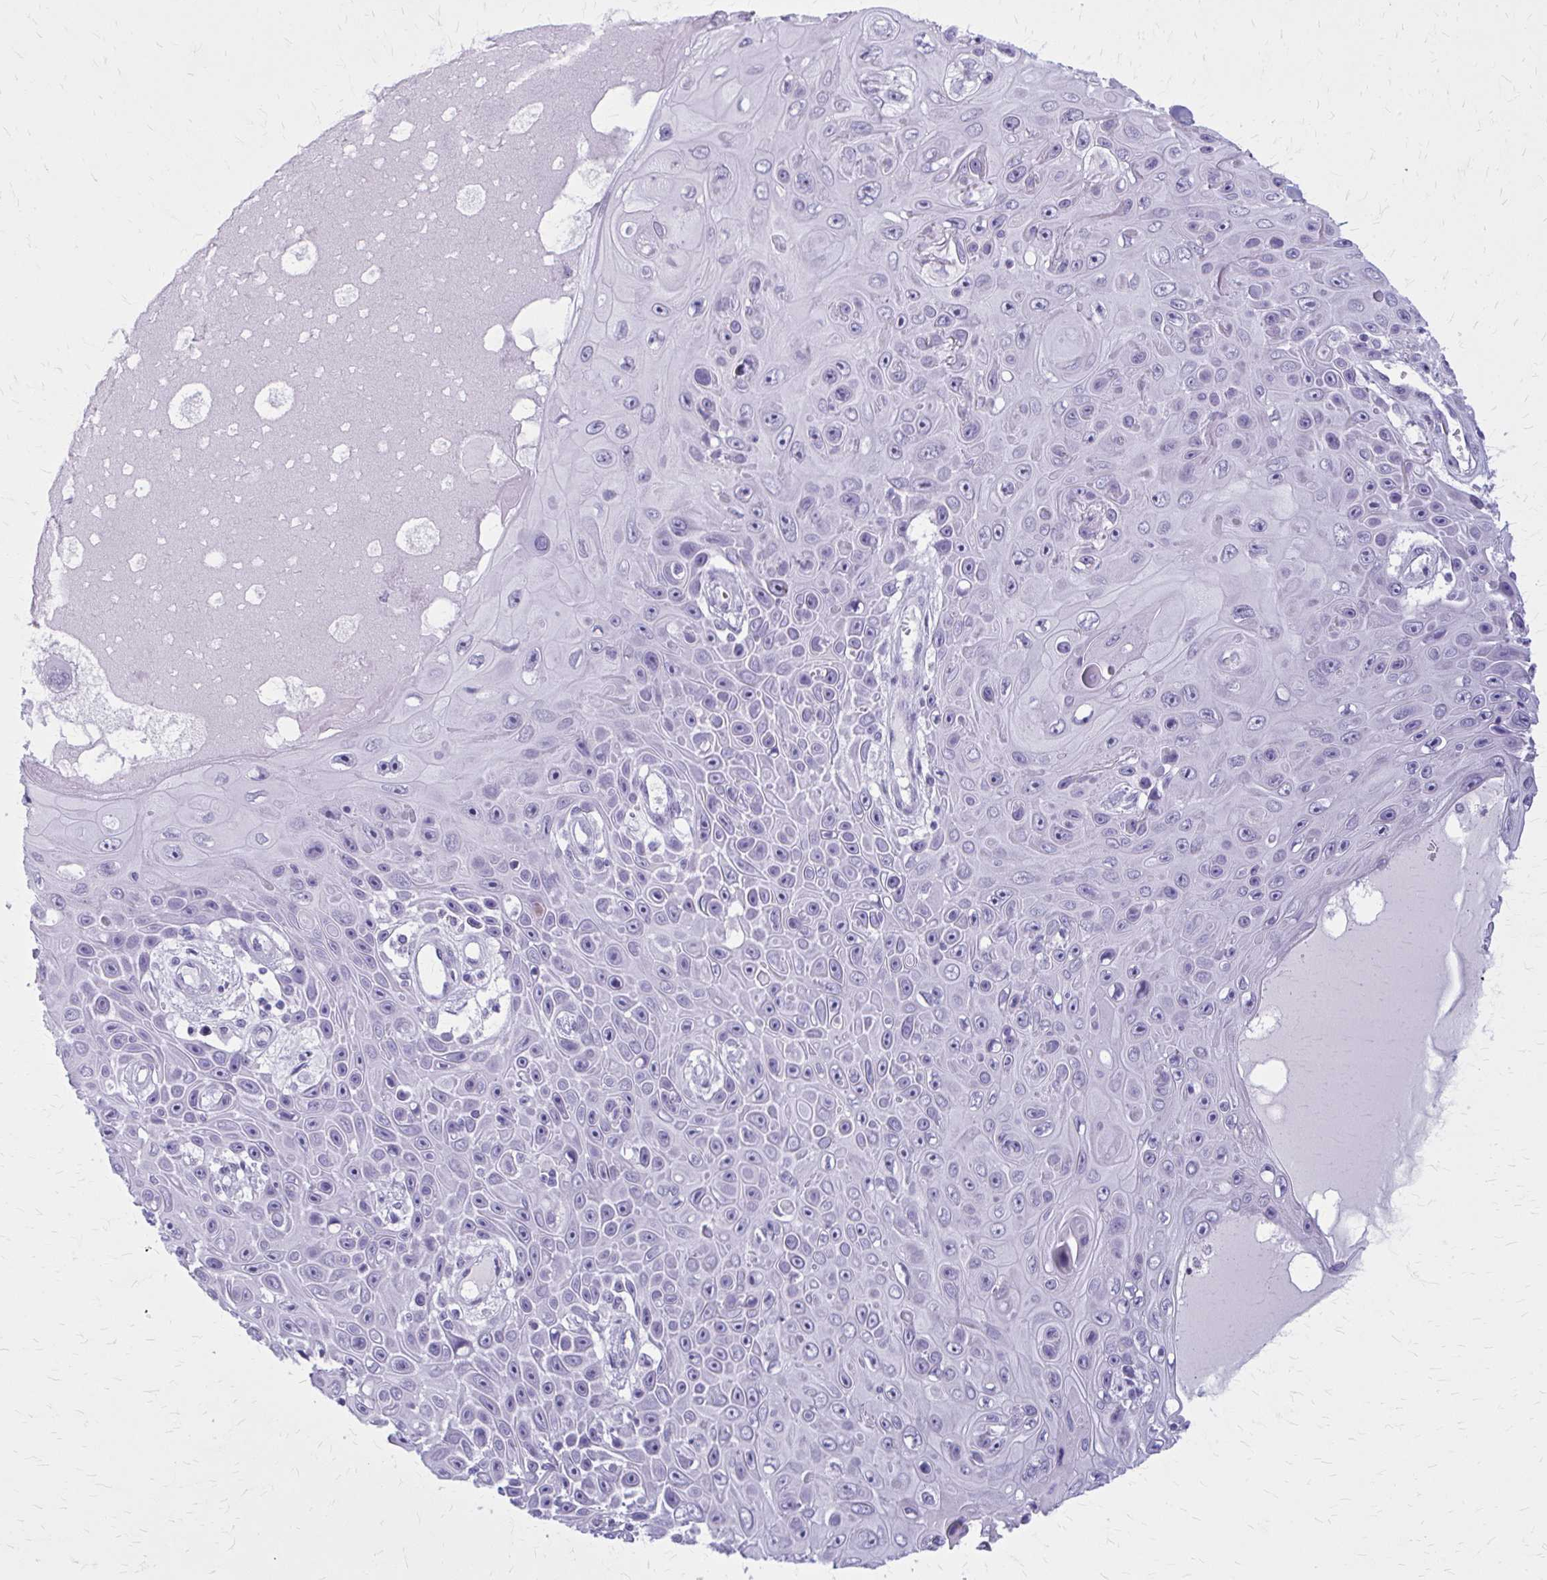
{"staining": {"intensity": "negative", "quantity": "none", "location": "none"}, "tissue": "skin cancer", "cell_type": "Tumor cells", "image_type": "cancer", "snomed": [{"axis": "morphology", "description": "Squamous cell carcinoma, NOS"}, {"axis": "topography", "description": "Skin"}], "caption": "Immunohistochemical staining of human squamous cell carcinoma (skin) exhibits no significant expression in tumor cells.", "gene": "ZDHHC7", "patient": {"sex": "male", "age": 82}}